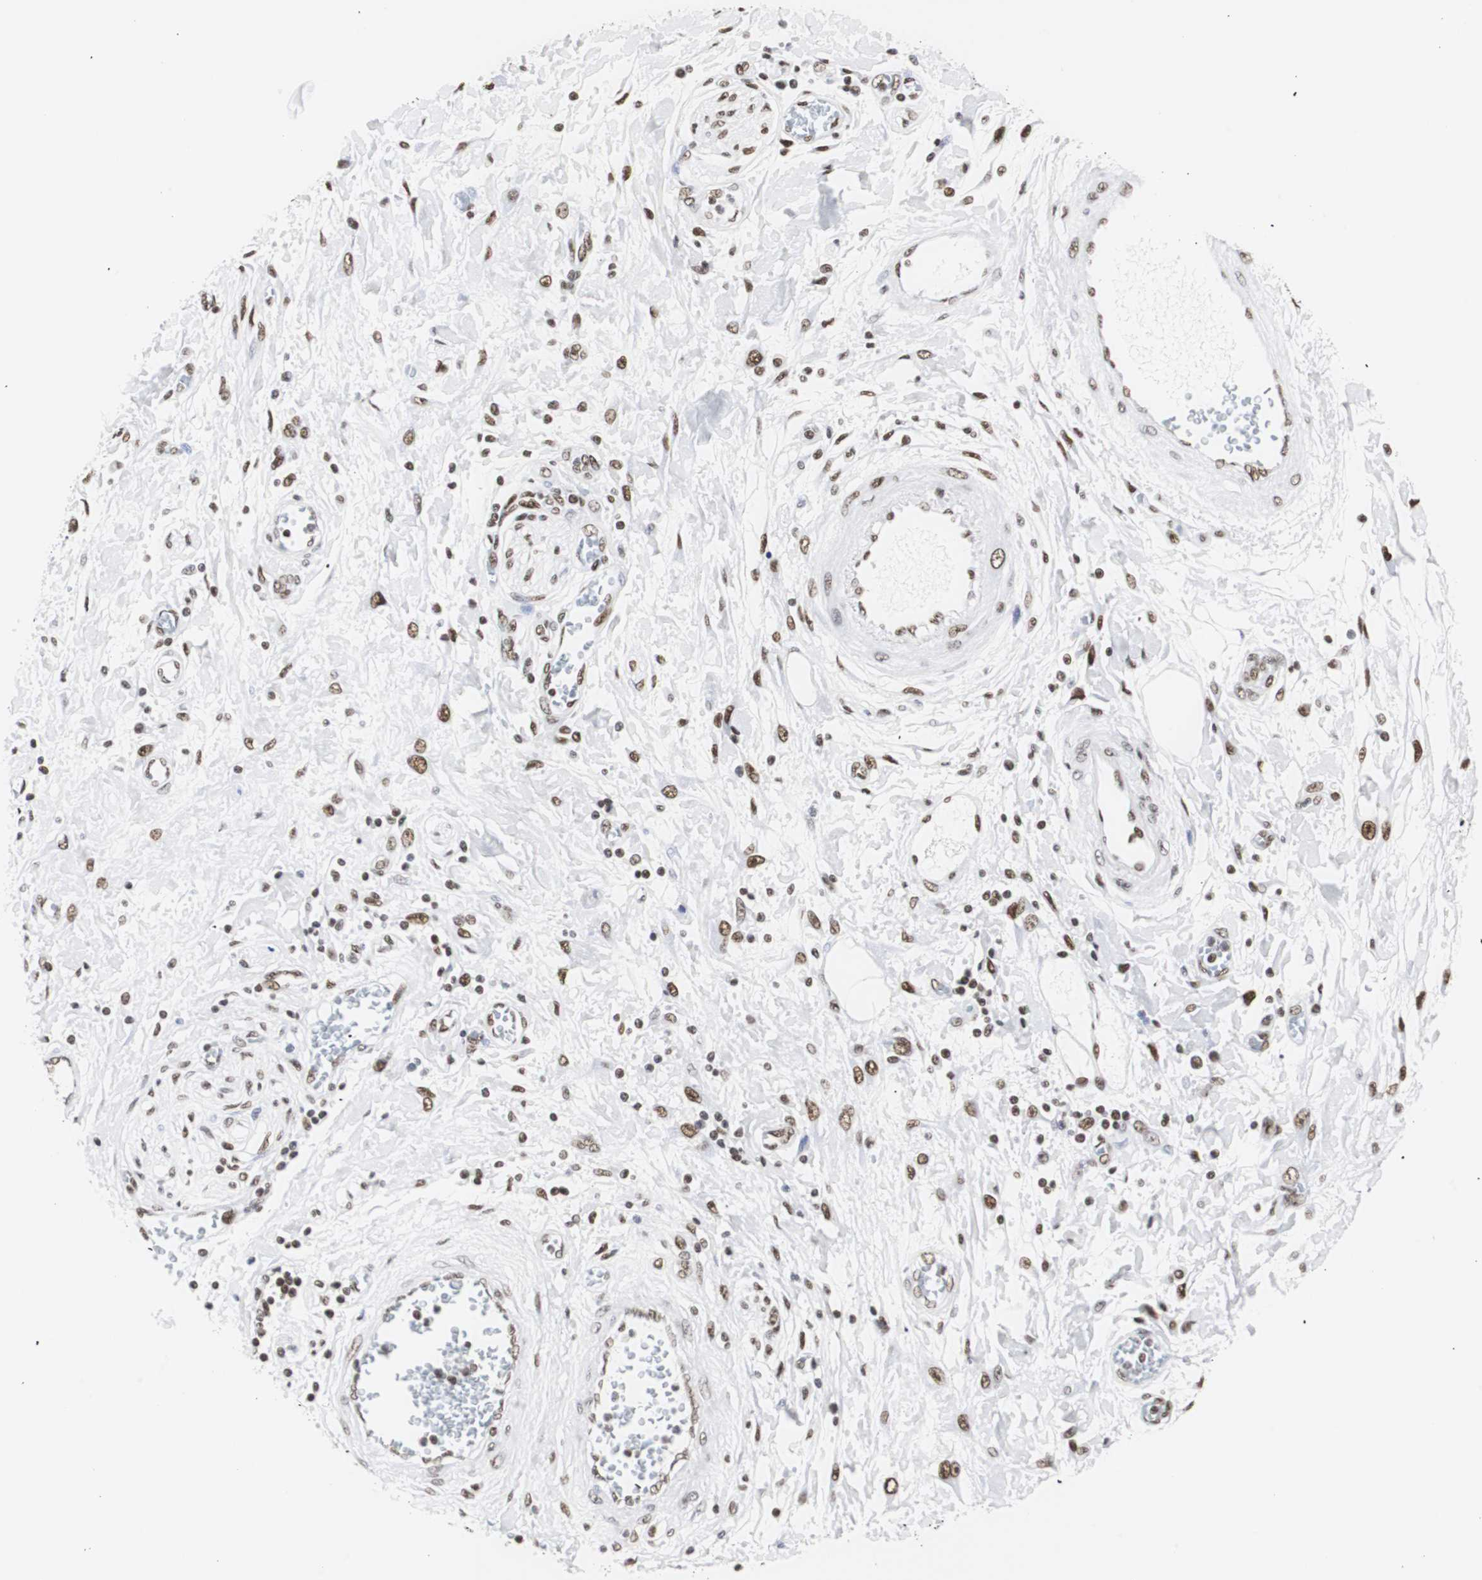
{"staining": {"intensity": "moderate", "quantity": "25%-75%", "location": "nuclear"}, "tissue": "pancreatic cancer", "cell_type": "Tumor cells", "image_type": "cancer", "snomed": [{"axis": "morphology", "description": "Adenocarcinoma, NOS"}, {"axis": "topography", "description": "Pancreas"}], "caption": "This is a histology image of immunohistochemistry staining of pancreatic cancer, which shows moderate positivity in the nuclear of tumor cells.", "gene": "HNRNPH2", "patient": {"sex": "female", "age": 70}}